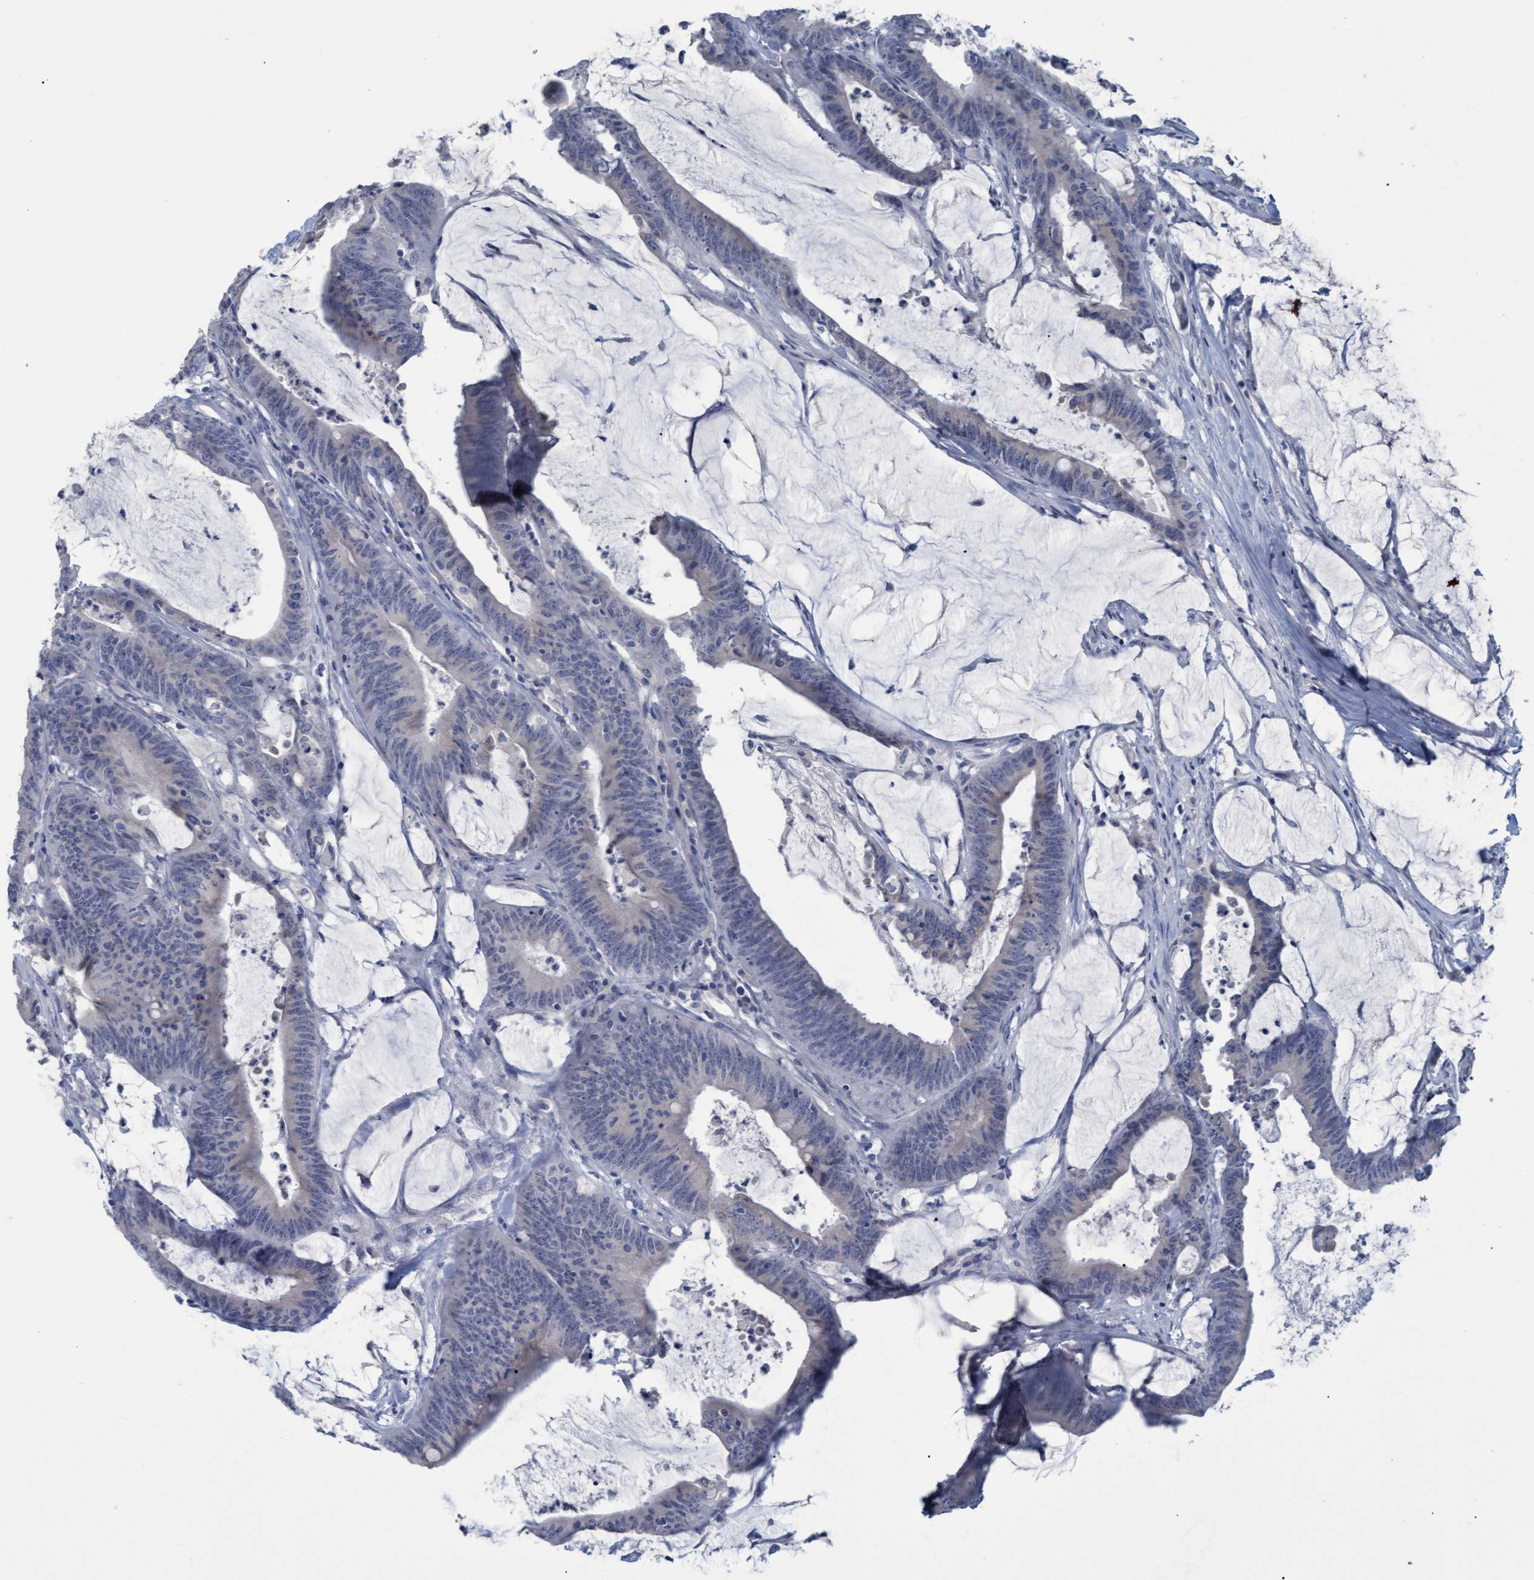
{"staining": {"intensity": "negative", "quantity": "none", "location": "none"}, "tissue": "colorectal cancer", "cell_type": "Tumor cells", "image_type": "cancer", "snomed": [{"axis": "morphology", "description": "Adenocarcinoma, NOS"}, {"axis": "topography", "description": "Rectum"}], "caption": "Tumor cells show no significant protein positivity in colorectal adenocarcinoma.", "gene": "SSTR3", "patient": {"sex": "female", "age": 66}}